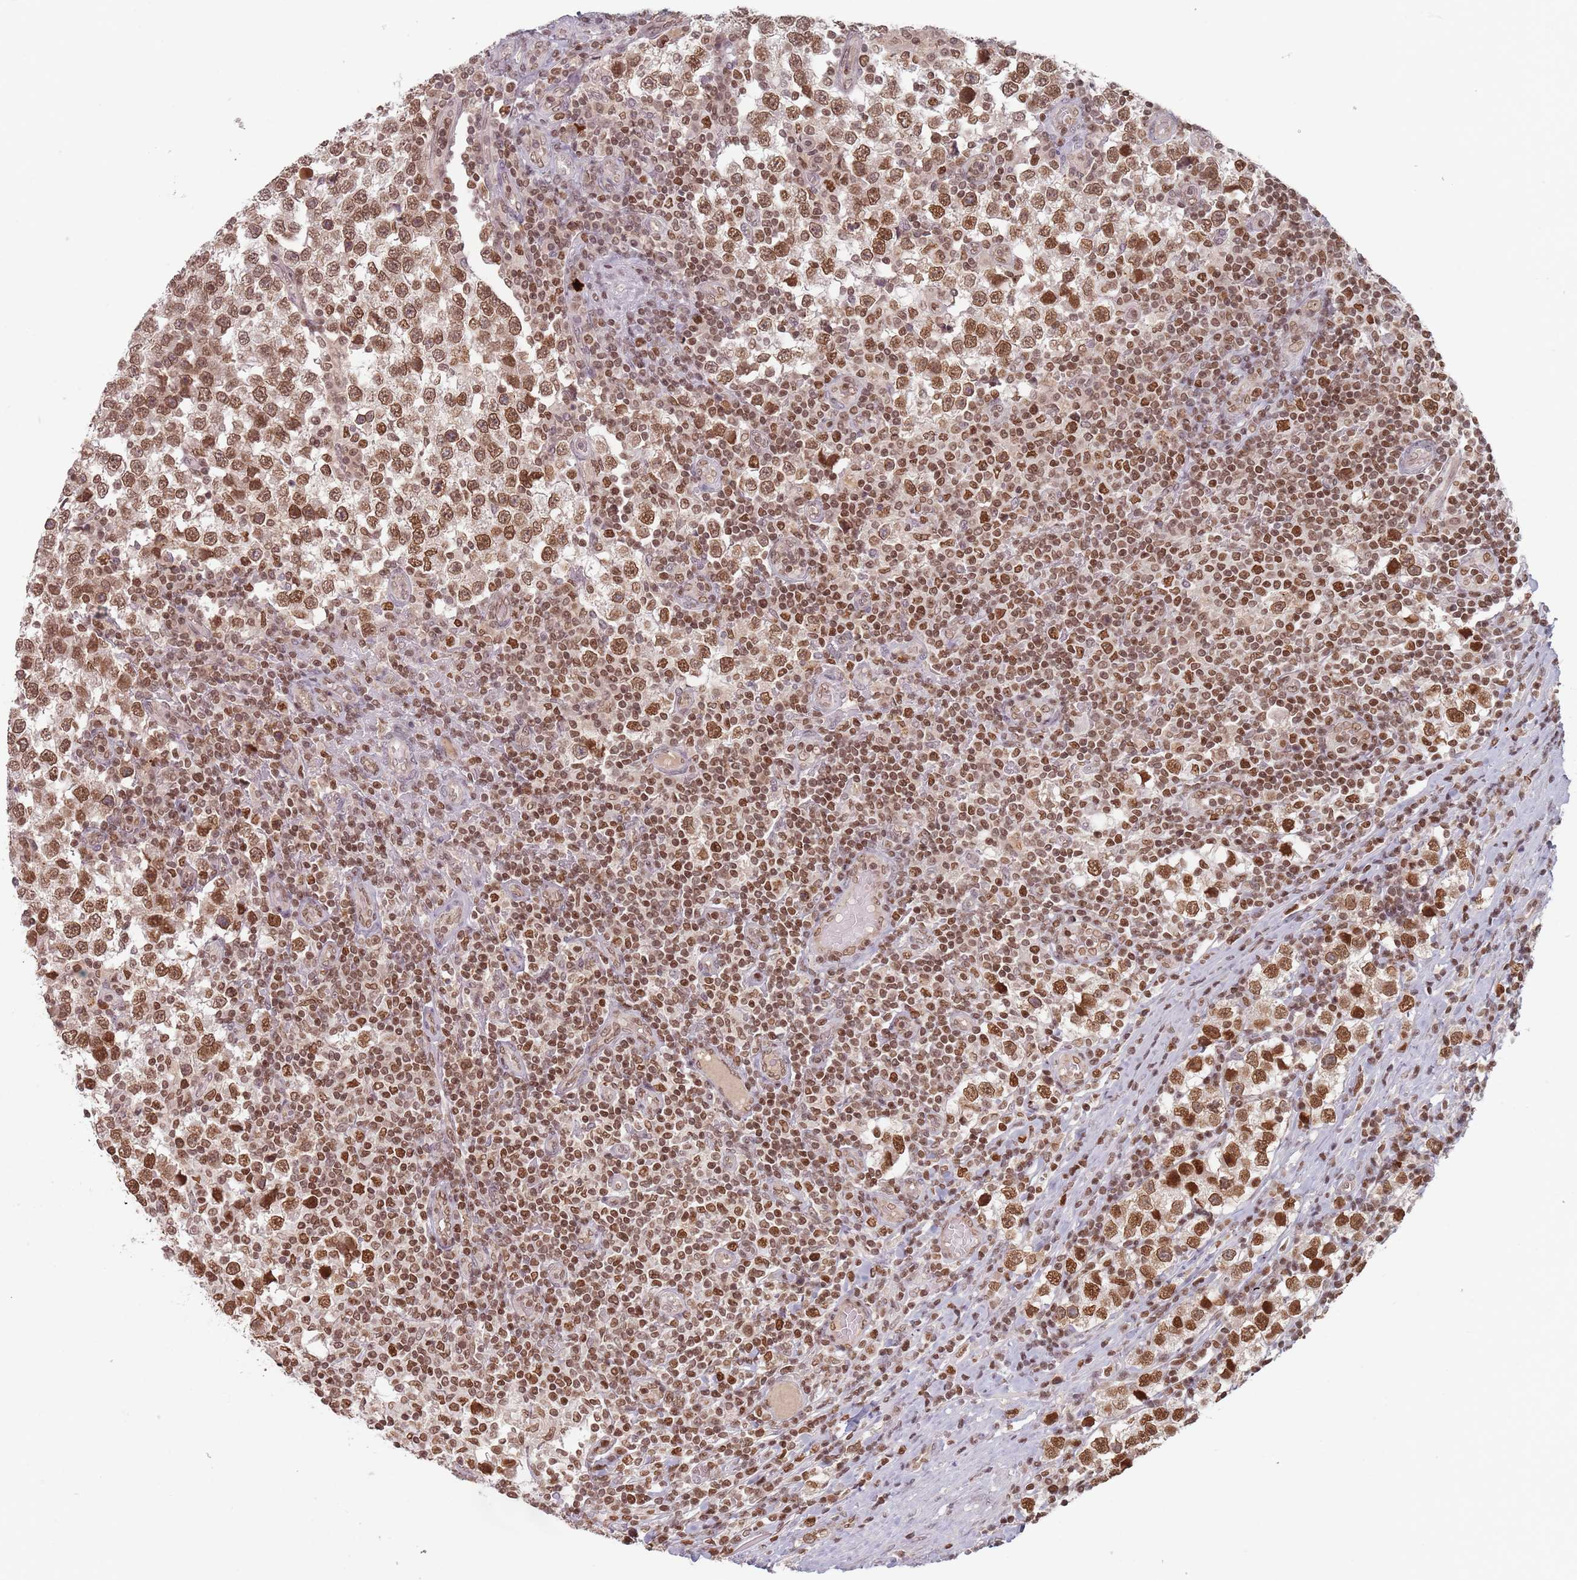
{"staining": {"intensity": "moderate", "quantity": ">75%", "location": "cytoplasmic/membranous,nuclear"}, "tissue": "testis cancer", "cell_type": "Tumor cells", "image_type": "cancer", "snomed": [{"axis": "morphology", "description": "Seminoma, NOS"}, {"axis": "topography", "description": "Testis"}], "caption": "The micrograph demonstrates a brown stain indicating the presence of a protein in the cytoplasmic/membranous and nuclear of tumor cells in testis cancer (seminoma). The protein is shown in brown color, while the nuclei are stained blue.", "gene": "NUP50", "patient": {"sex": "male", "age": 34}}